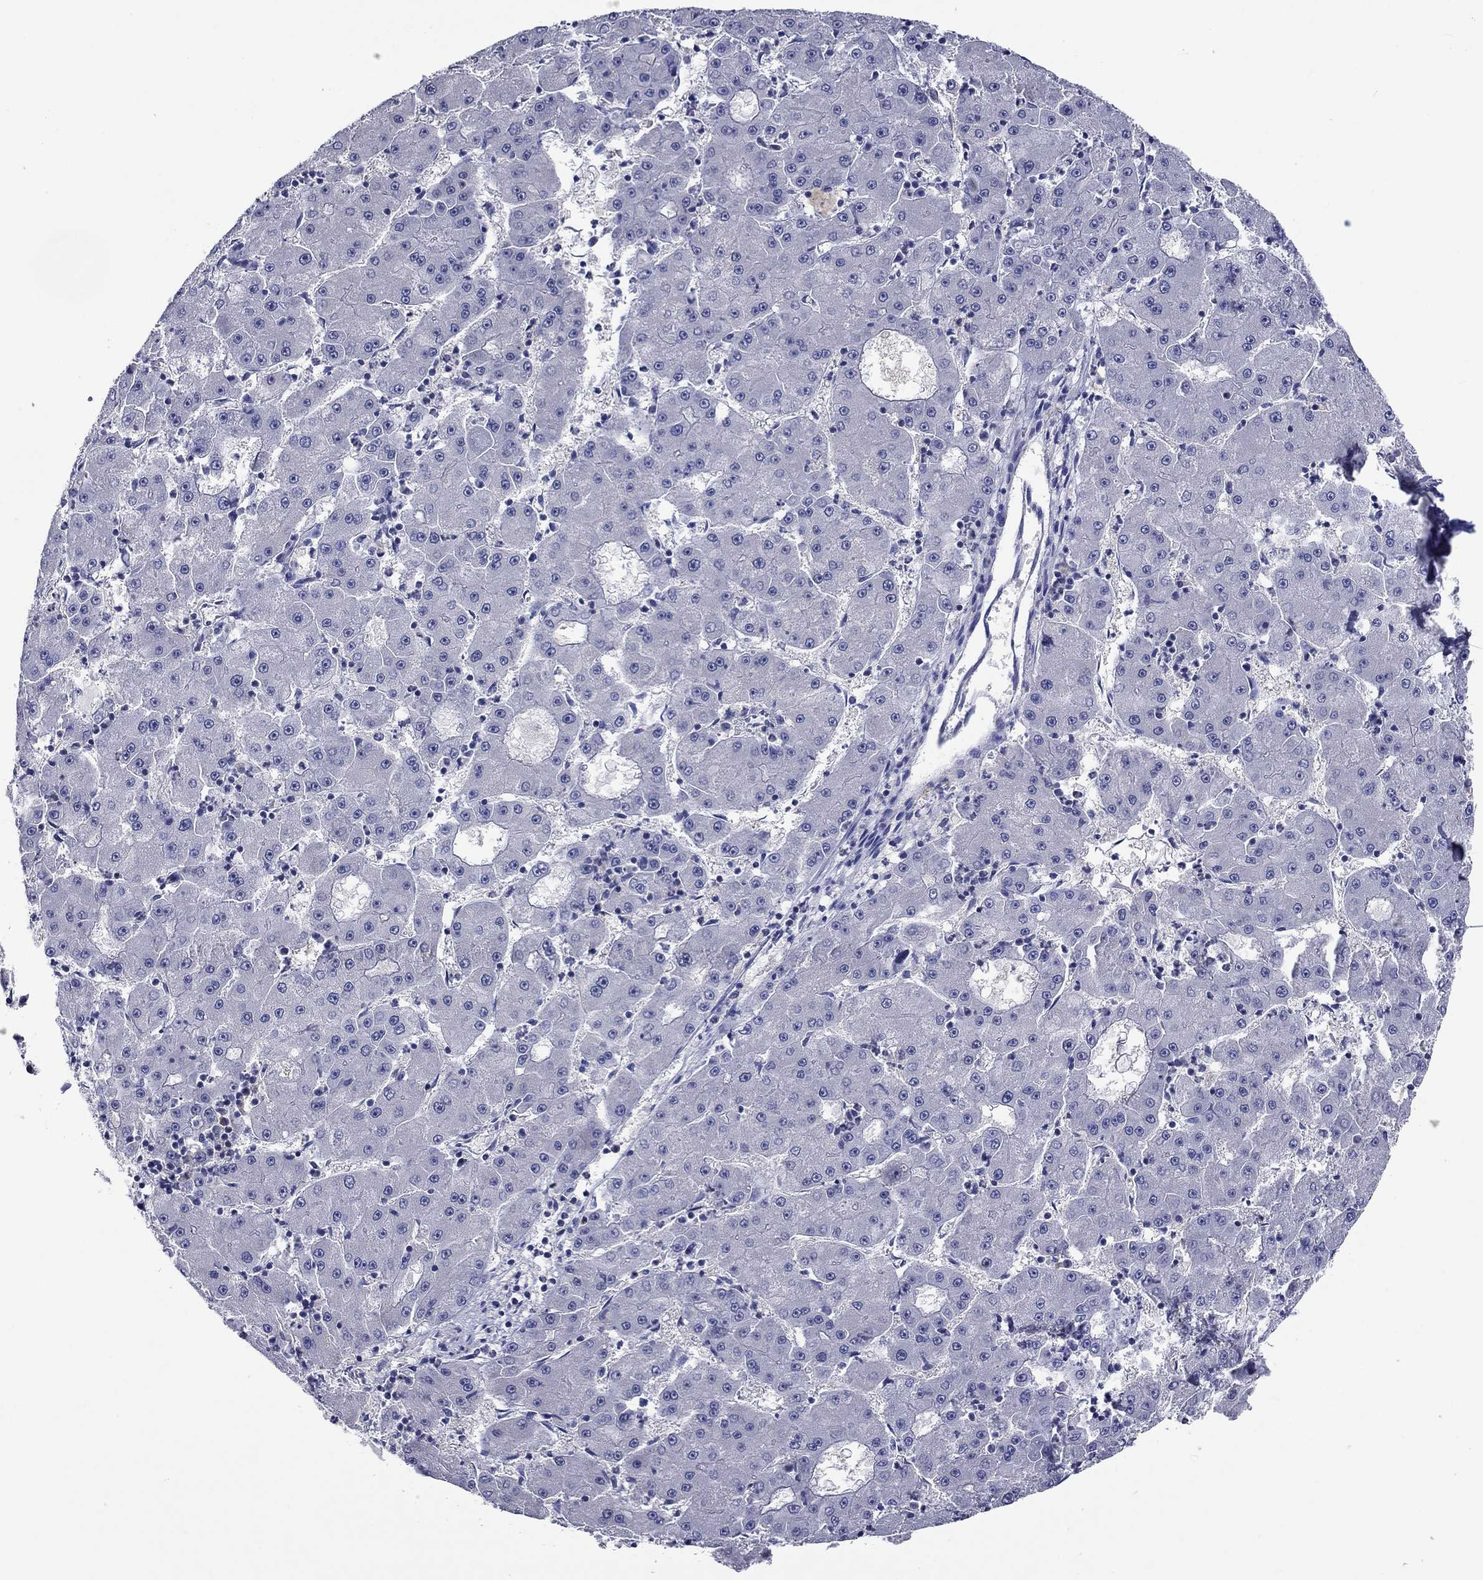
{"staining": {"intensity": "negative", "quantity": "none", "location": "none"}, "tissue": "liver cancer", "cell_type": "Tumor cells", "image_type": "cancer", "snomed": [{"axis": "morphology", "description": "Carcinoma, Hepatocellular, NOS"}, {"axis": "topography", "description": "Liver"}], "caption": "Human liver hepatocellular carcinoma stained for a protein using immunohistochemistry reveals no expression in tumor cells.", "gene": "CNDP1", "patient": {"sex": "male", "age": 73}}